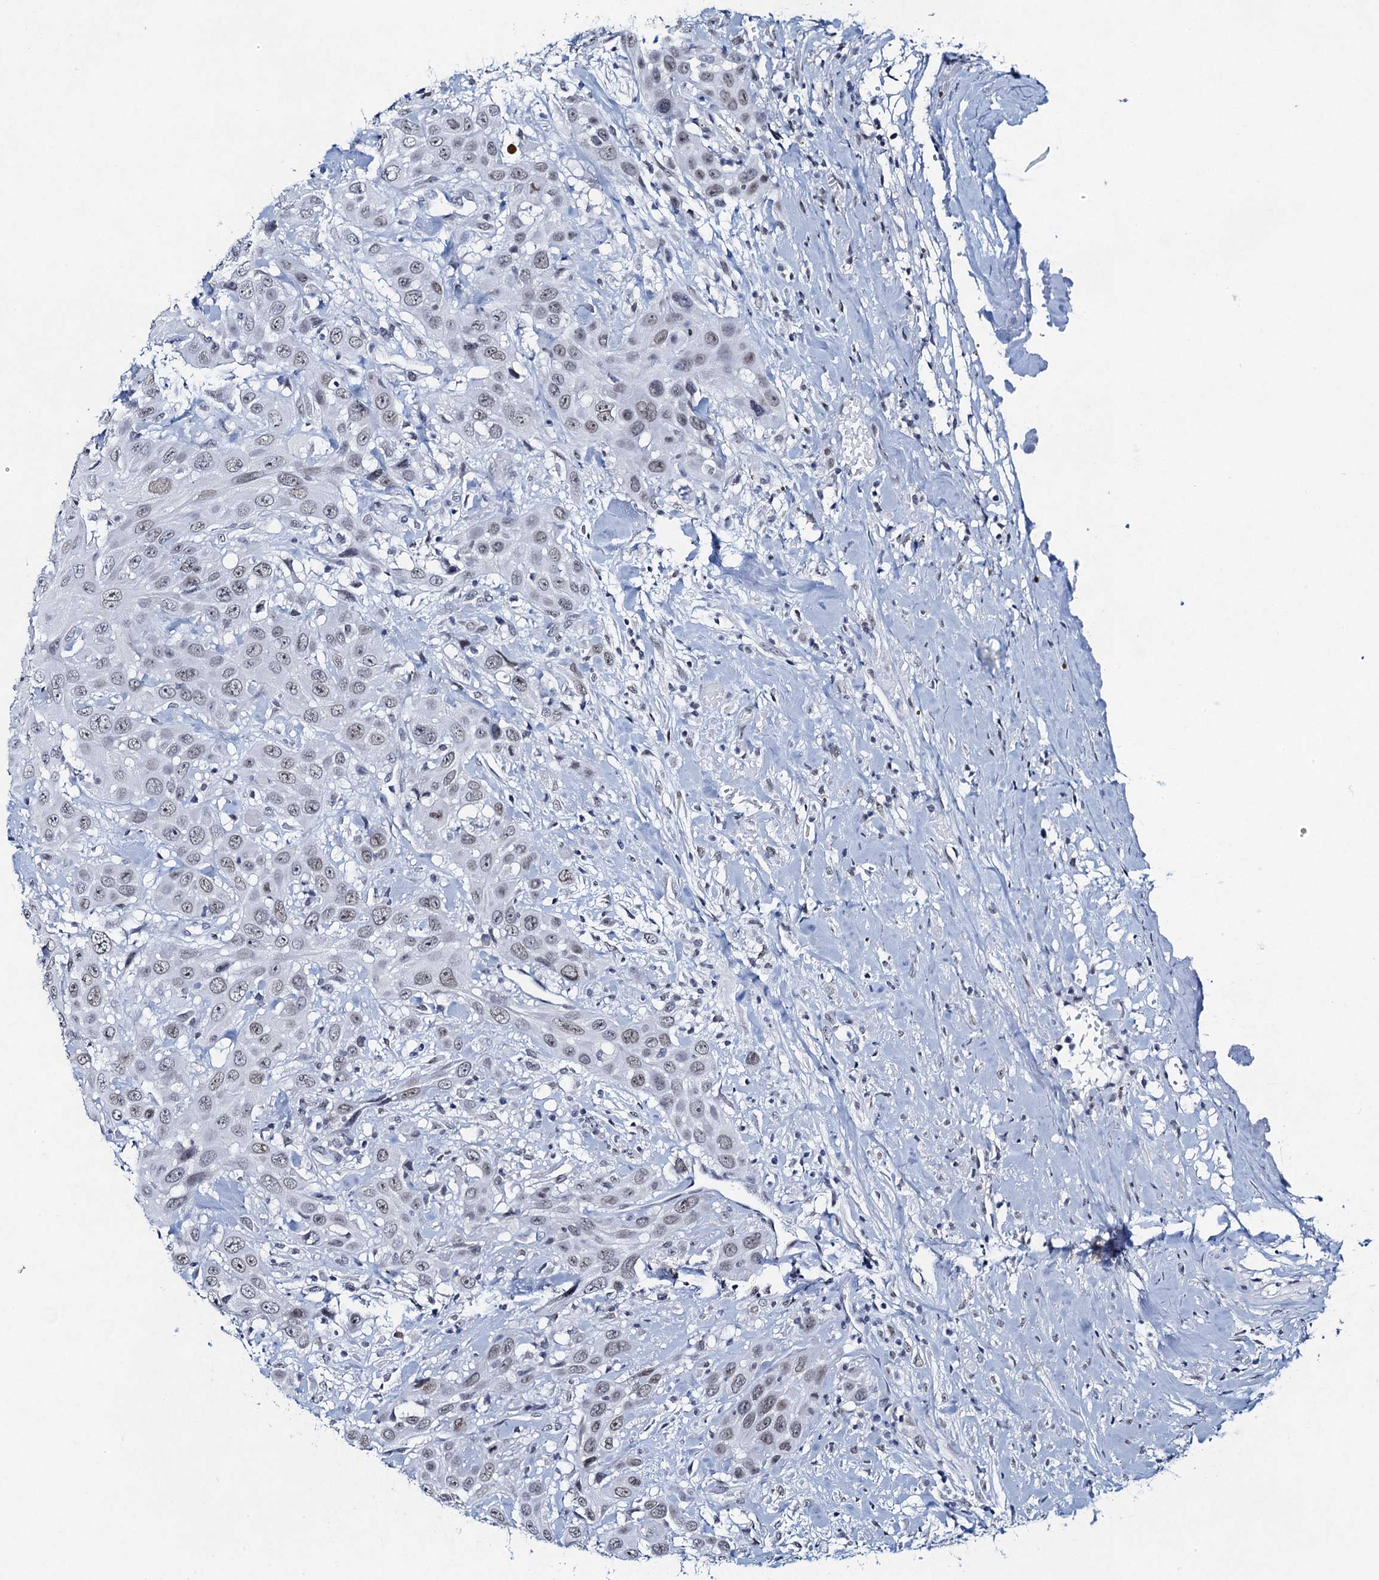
{"staining": {"intensity": "weak", "quantity": ">75%", "location": "nuclear"}, "tissue": "head and neck cancer", "cell_type": "Tumor cells", "image_type": "cancer", "snomed": [{"axis": "morphology", "description": "Squamous cell carcinoma, NOS"}, {"axis": "topography", "description": "Head-Neck"}], "caption": "Immunohistochemistry (IHC) of head and neck squamous cell carcinoma displays low levels of weak nuclear staining in about >75% of tumor cells. (brown staining indicates protein expression, while blue staining denotes nuclei).", "gene": "HAPSTR1", "patient": {"sex": "male", "age": 81}}